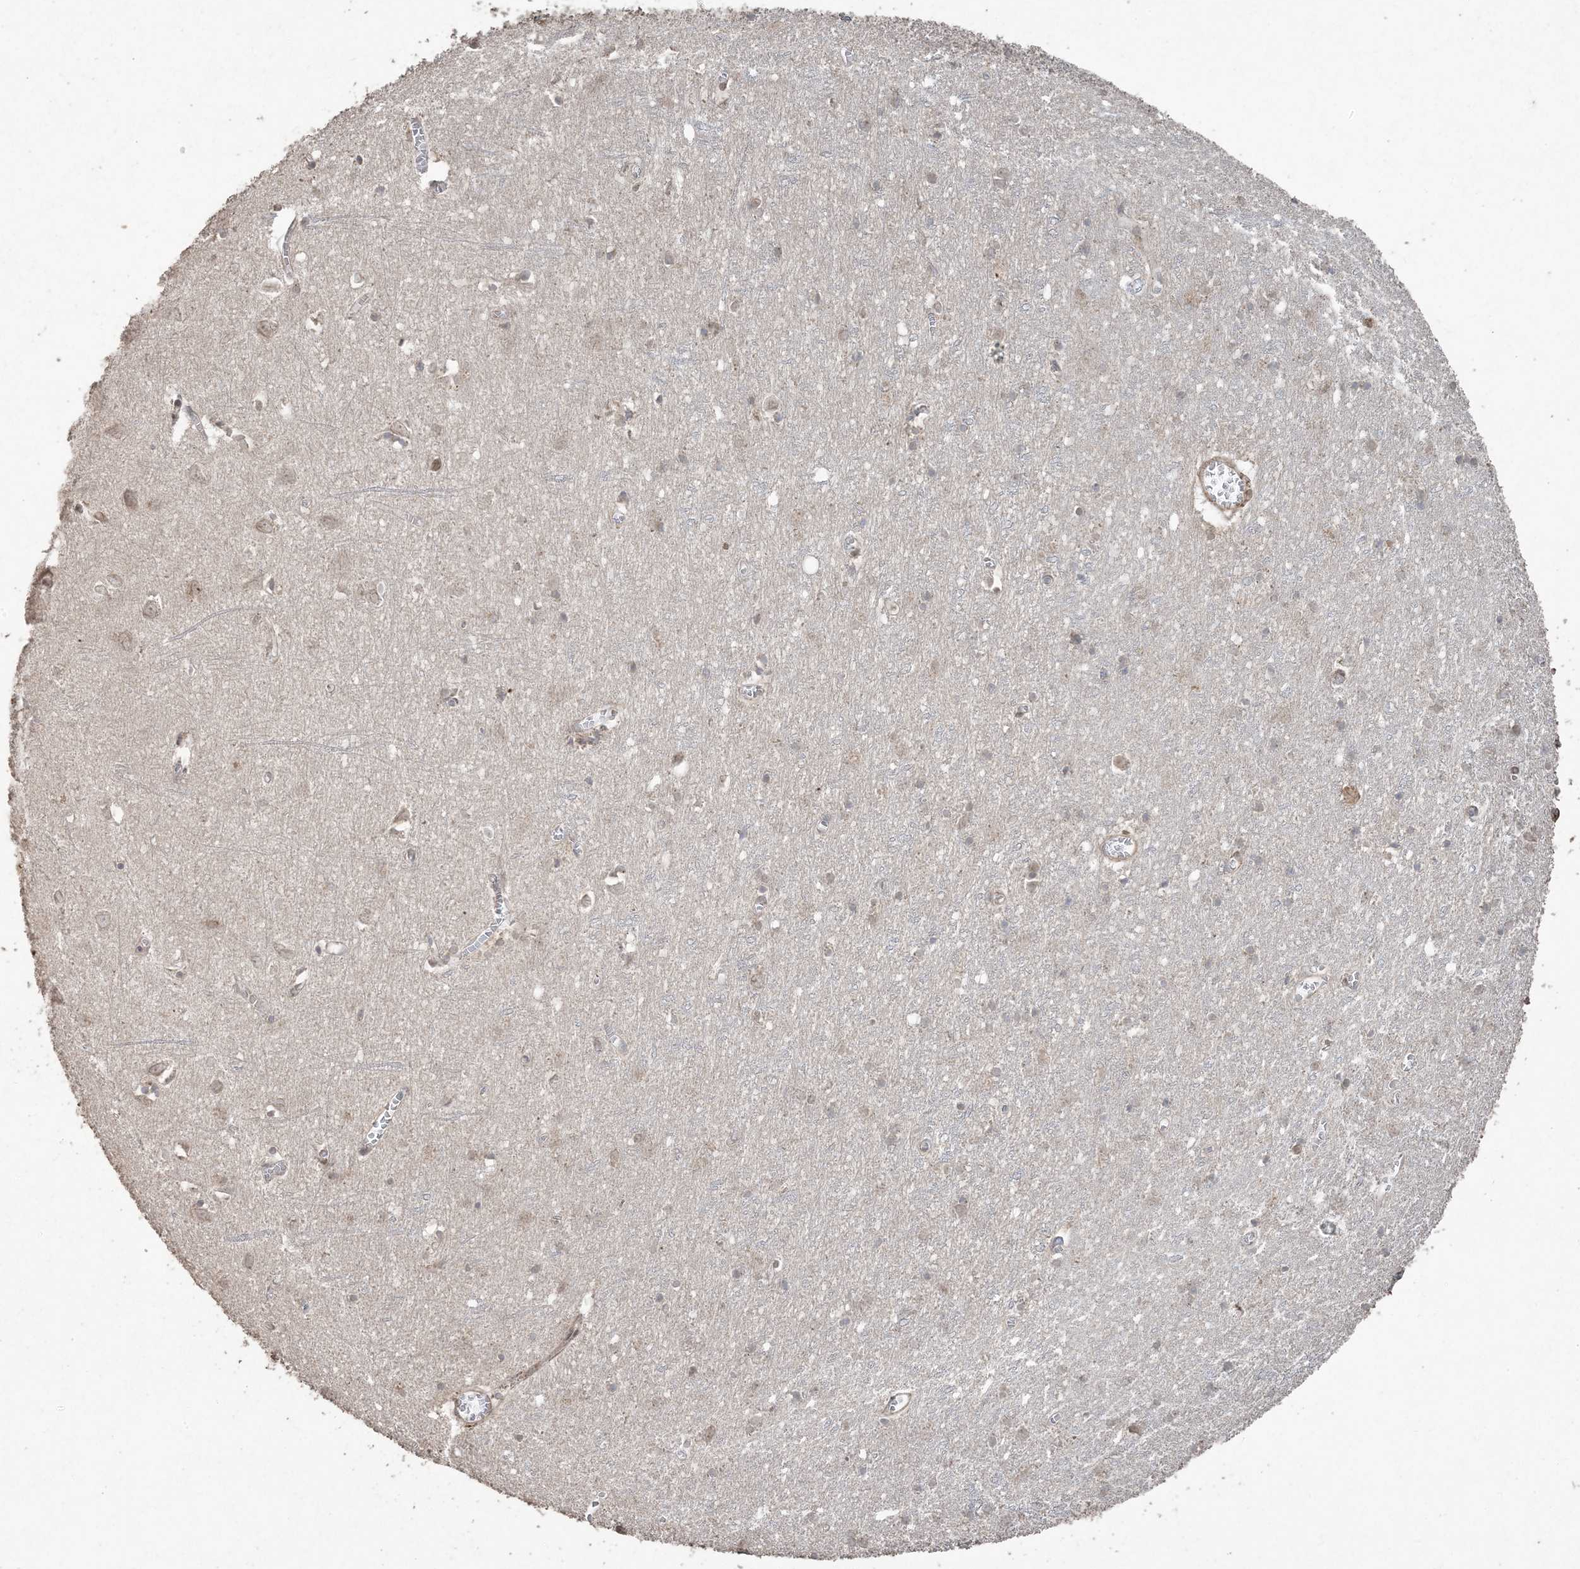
{"staining": {"intensity": "weak", "quantity": ">75%", "location": "cytoplasmic/membranous"}, "tissue": "cerebral cortex", "cell_type": "Endothelial cells", "image_type": "normal", "snomed": [{"axis": "morphology", "description": "Normal tissue, NOS"}, {"axis": "topography", "description": "Cerebral cortex"}], "caption": "Immunohistochemistry image of unremarkable cerebral cortex stained for a protein (brown), which exhibits low levels of weak cytoplasmic/membranous expression in about >75% of endothelial cells.", "gene": "DDX19B", "patient": {"sex": "female", "age": 64}}